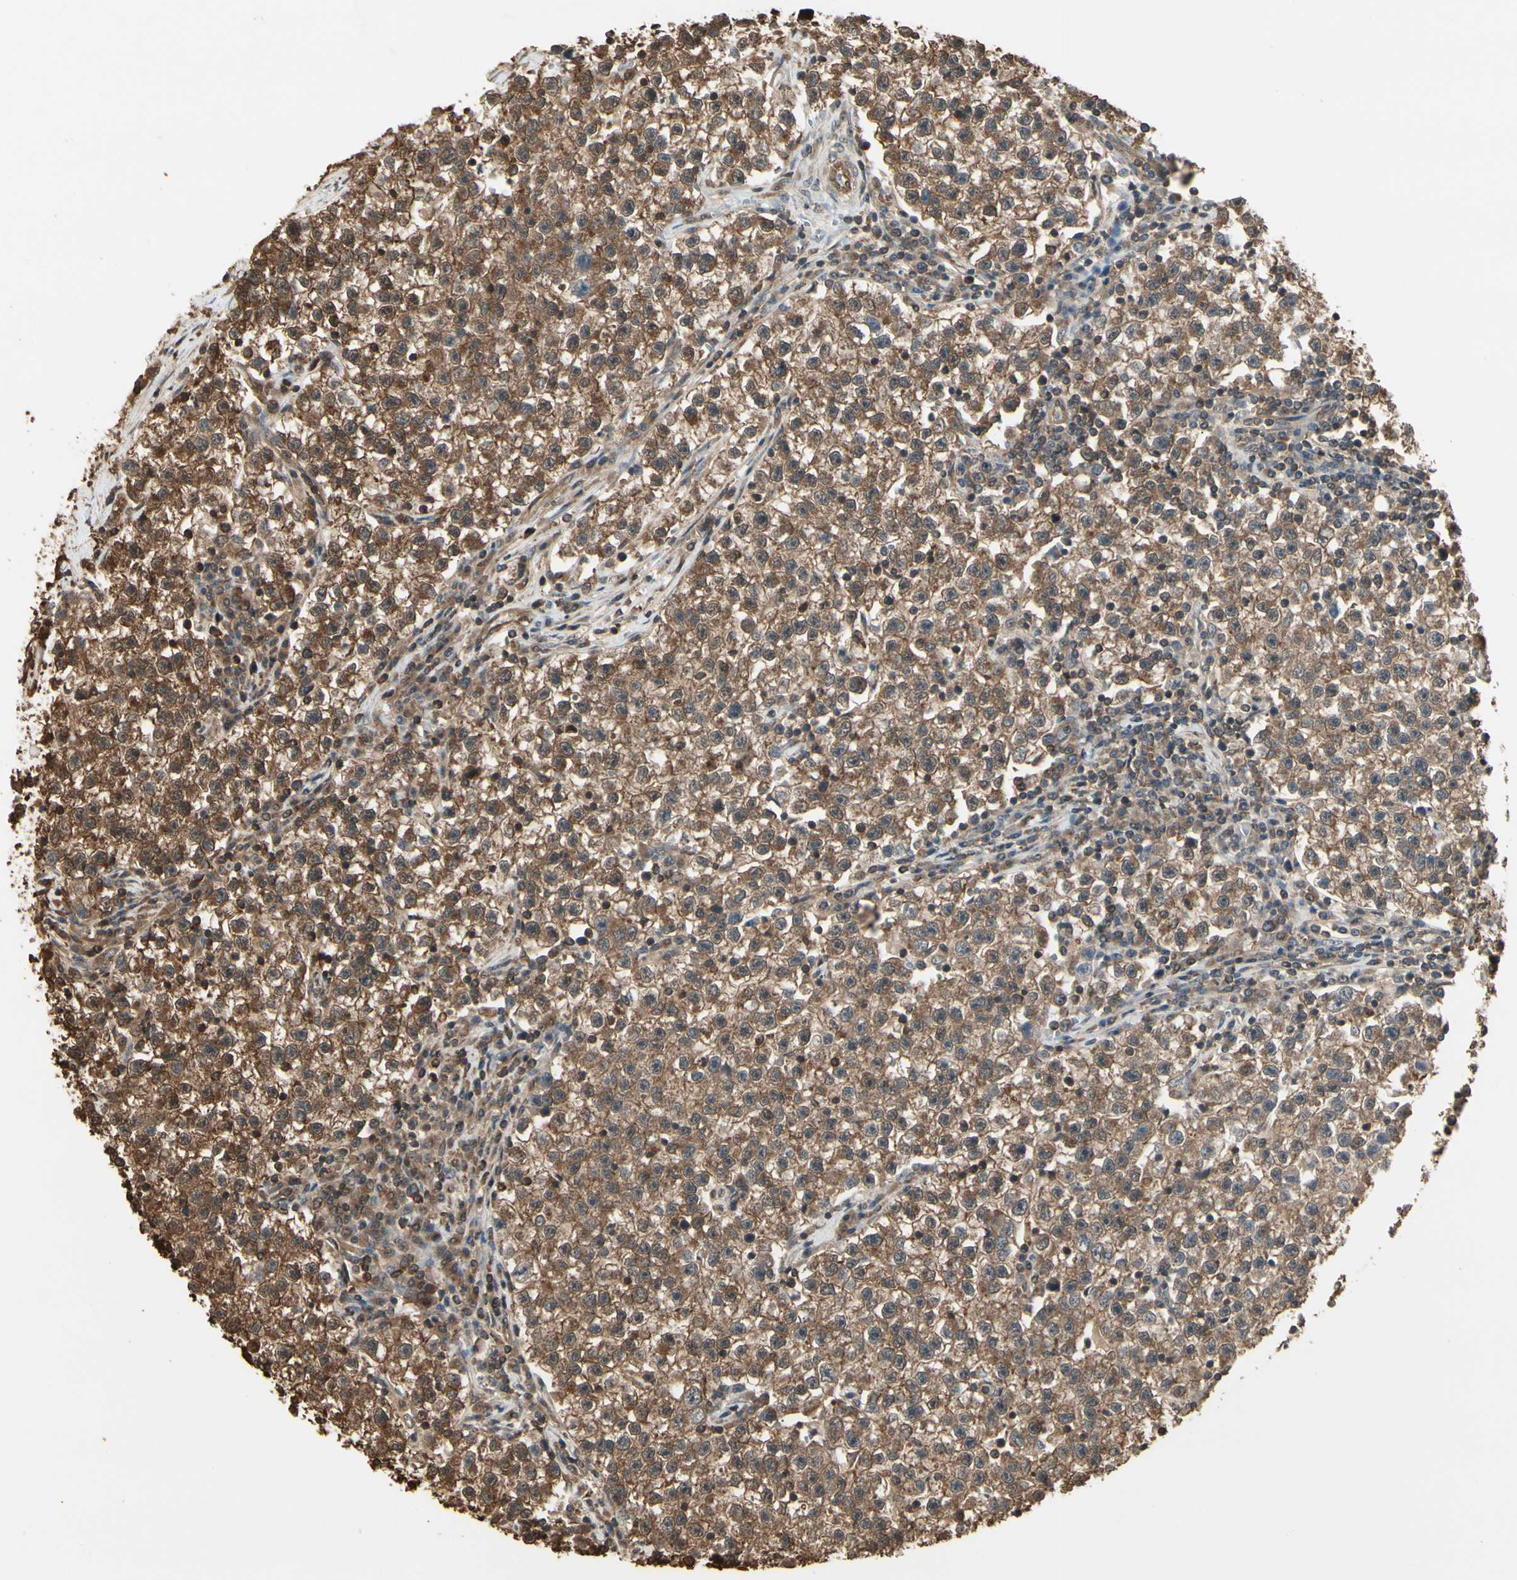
{"staining": {"intensity": "moderate", "quantity": ">75%", "location": "cytoplasmic/membranous"}, "tissue": "testis cancer", "cell_type": "Tumor cells", "image_type": "cancer", "snomed": [{"axis": "morphology", "description": "Seminoma, NOS"}, {"axis": "topography", "description": "Testis"}], "caption": "Protein expression analysis of testis seminoma exhibits moderate cytoplasmic/membranous expression in approximately >75% of tumor cells. The protein is stained brown, and the nuclei are stained in blue (DAB (3,3'-diaminobenzidine) IHC with brightfield microscopy, high magnification).", "gene": "YWHAE", "patient": {"sex": "male", "age": 22}}